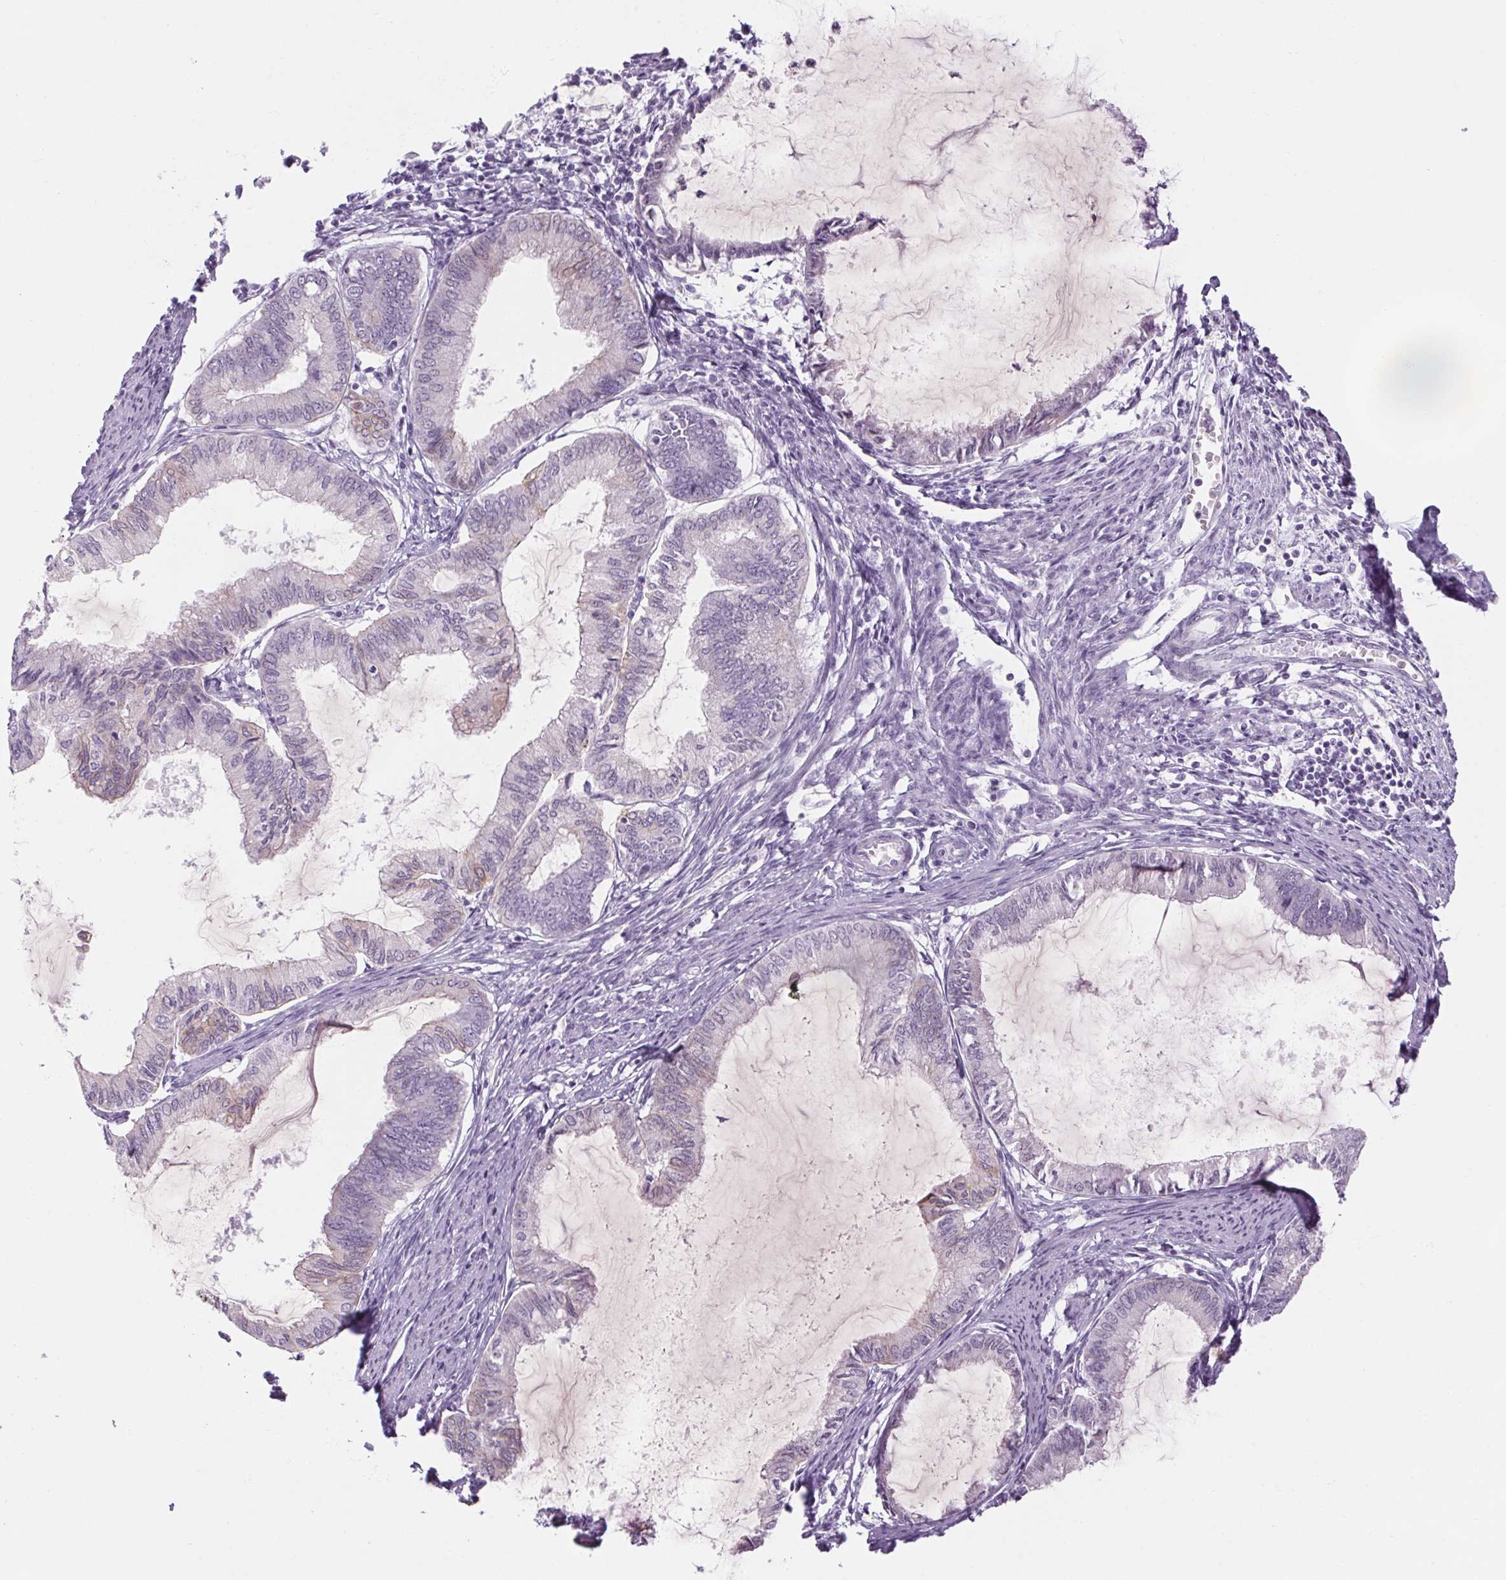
{"staining": {"intensity": "negative", "quantity": "none", "location": "none"}, "tissue": "endometrial cancer", "cell_type": "Tumor cells", "image_type": "cancer", "snomed": [{"axis": "morphology", "description": "Adenocarcinoma, NOS"}, {"axis": "topography", "description": "Endometrium"}], "caption": "The histopathology image demonstrates no significant expression in tumor cells of endometrial cancer (adenocarcinoma).", "gene": "RPTN", "patient": {"sex": "female", "age": 86}}